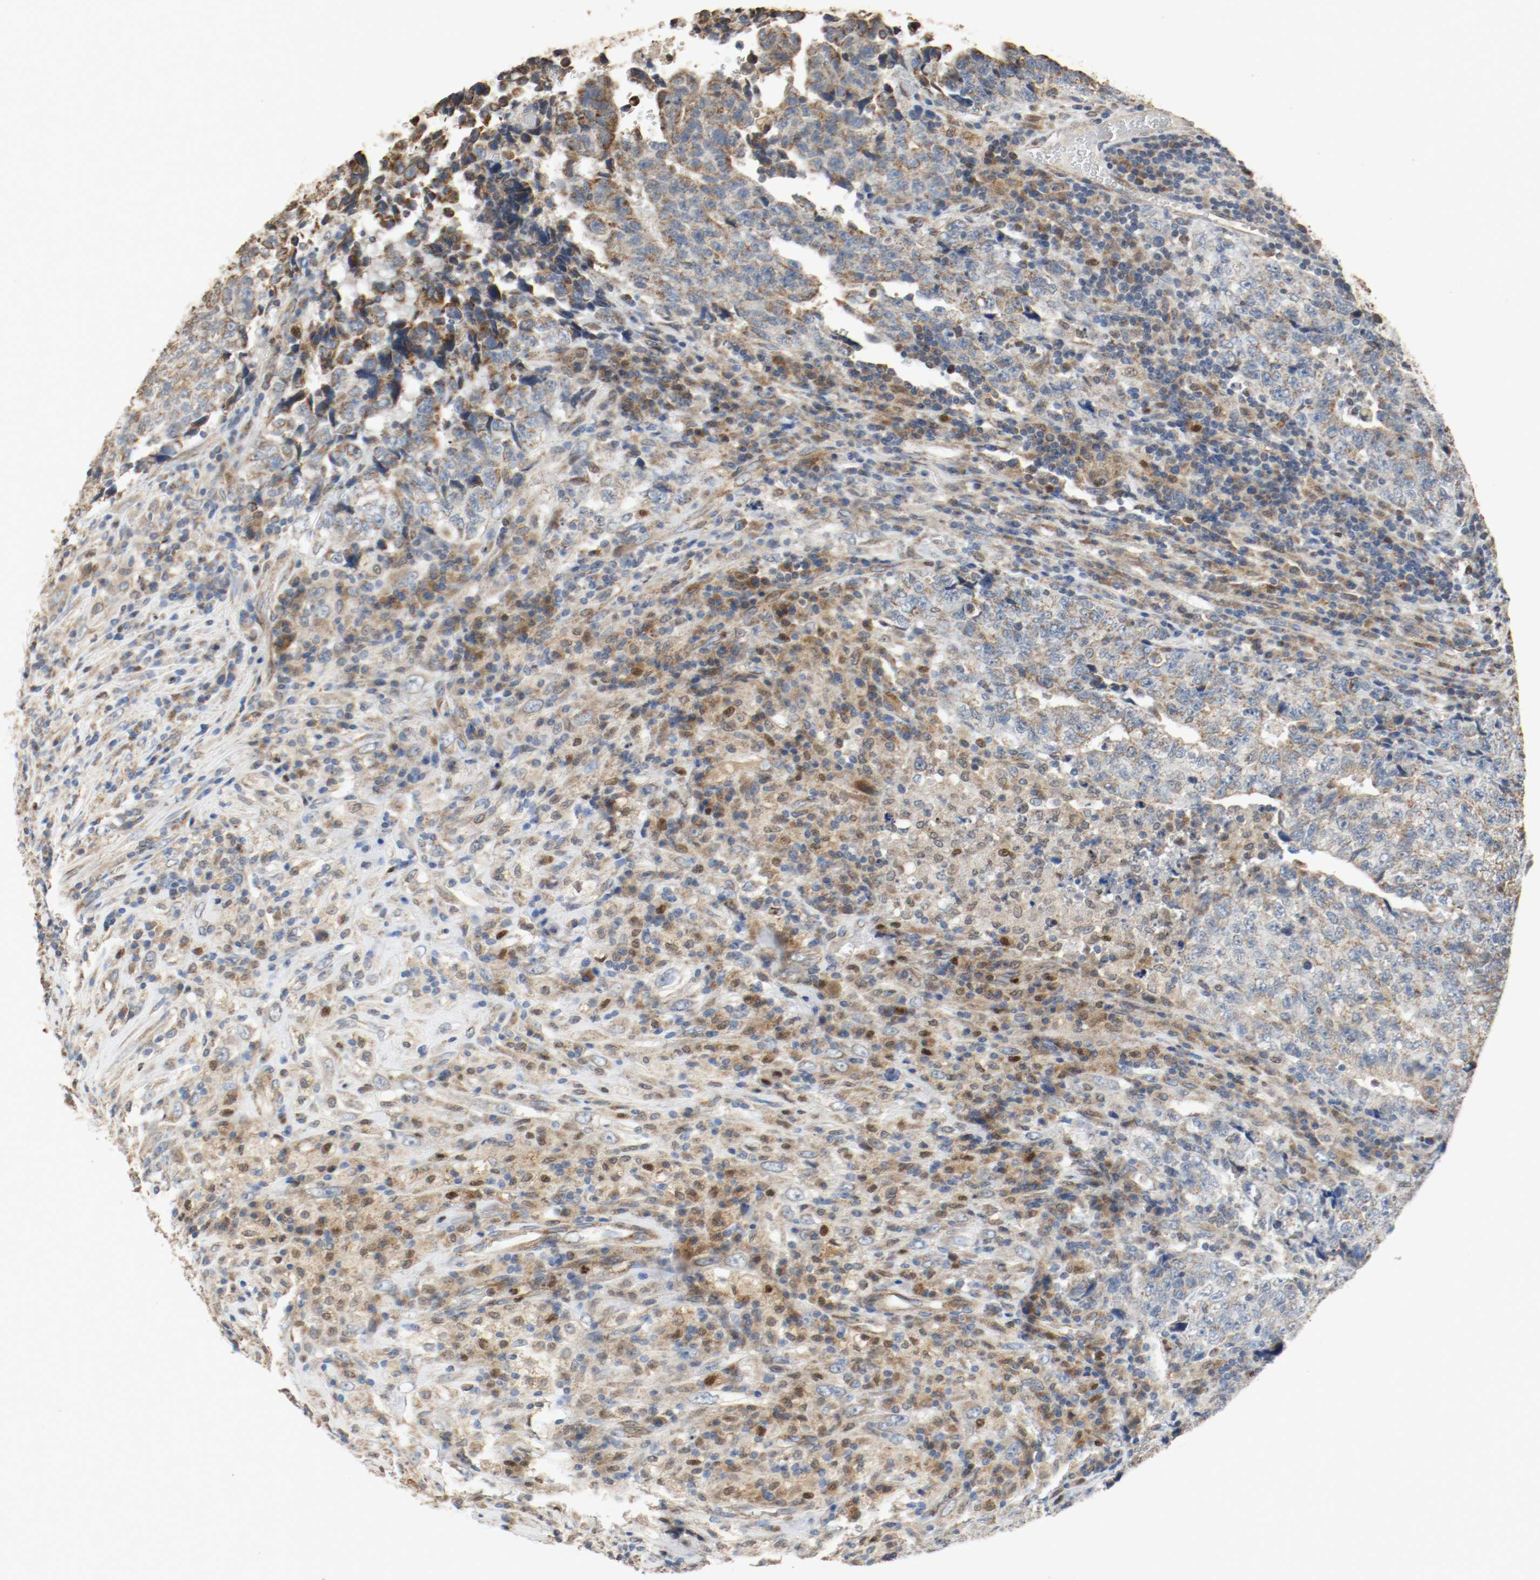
{"staining": {"intensity": "moderate", "quantity": ">75%", "location": "cytoplasmic/membranous"}, "tissue": "testis cancer", "cell_type": "Tumor cells", "image_type": "cancer", "snomed": [{"axis": "morphology", "description": "Necrosis, NOS"}, {"axis": "morphology", "description": "Carcinoma, Embryonal, NOS"}, {"axis": "topography", "description": "Testis"}], "caption": "High-magnification brightfield microscopy of embryonal carcinoma (testis) stained with DAB (3,3'-diaminobenzidine) (brown) and counterstained with hematoxylin (blue). tumor cells exhibit moderate cytoplasmic/membranous staining is seen in approximately>75% of cells. Using DAB (3,3'-diaminobenzidine) (brown) and hematoxylin (blue) stains, captured at high magnification using brightfield microscopy.", "gene": "ALDH4A1", "patient": {"sex": "male", "age": 19}}